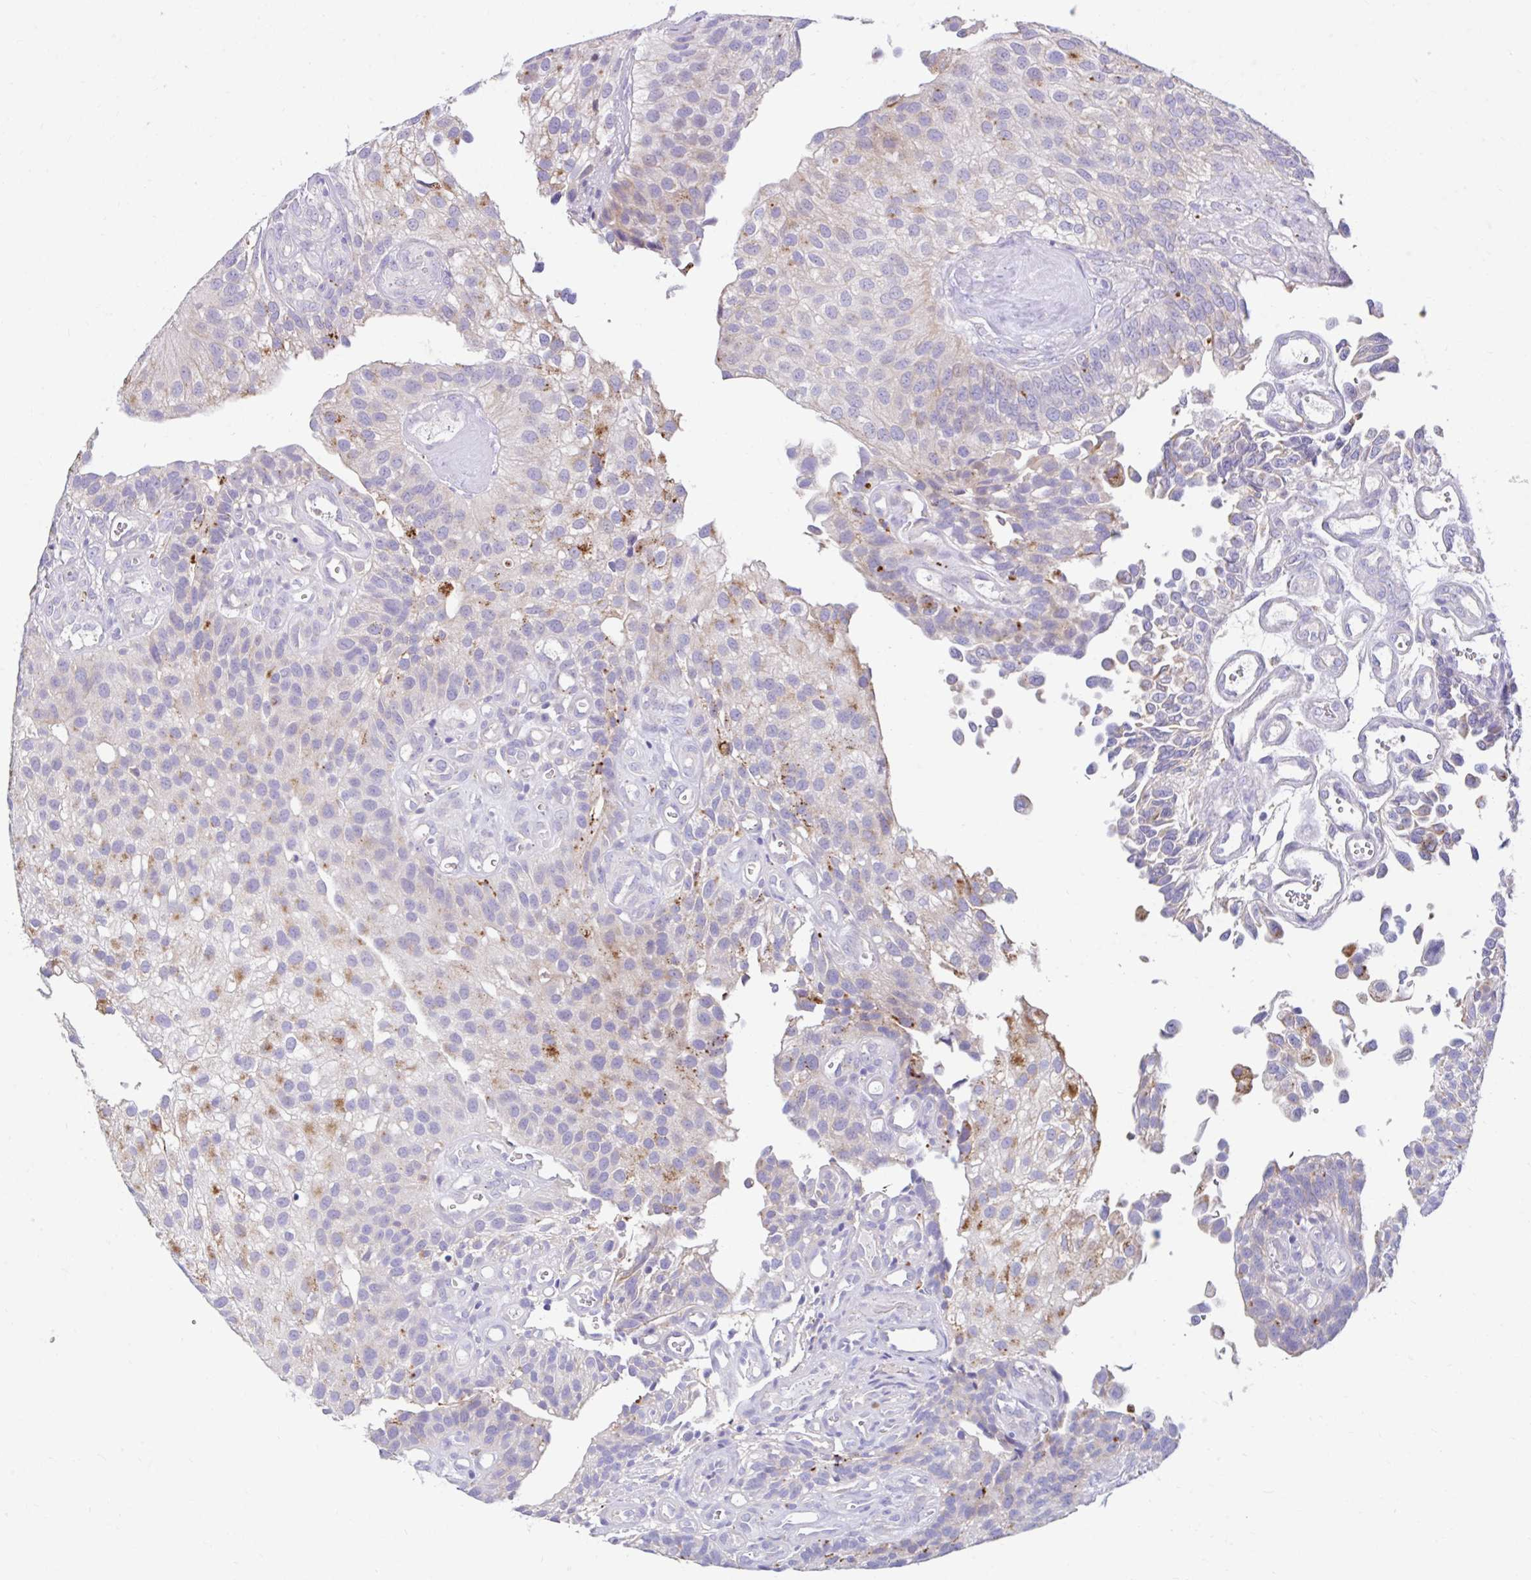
{"staining": {"intensity": "moderate", "quantity": "<25%", "location": "cytoplasmic/membranous"}, "tissue": "urothelial cancer", "cell_type": "Tumor cells", "image_type": "cancer", "snomed": [{"axis": "morphology", "description": "Urothelial carcinoma, NOS"}, {"axis": "topography", "description": "Urinary bladder"}], "caption": "Urothelial cancer stained with IHC demonstrates moderate cytoplasmic/membranous staining in approximately <25% of tumor cells.", "gene": "ZNF33A", "patient": {"sex": "male", "age": 87}}